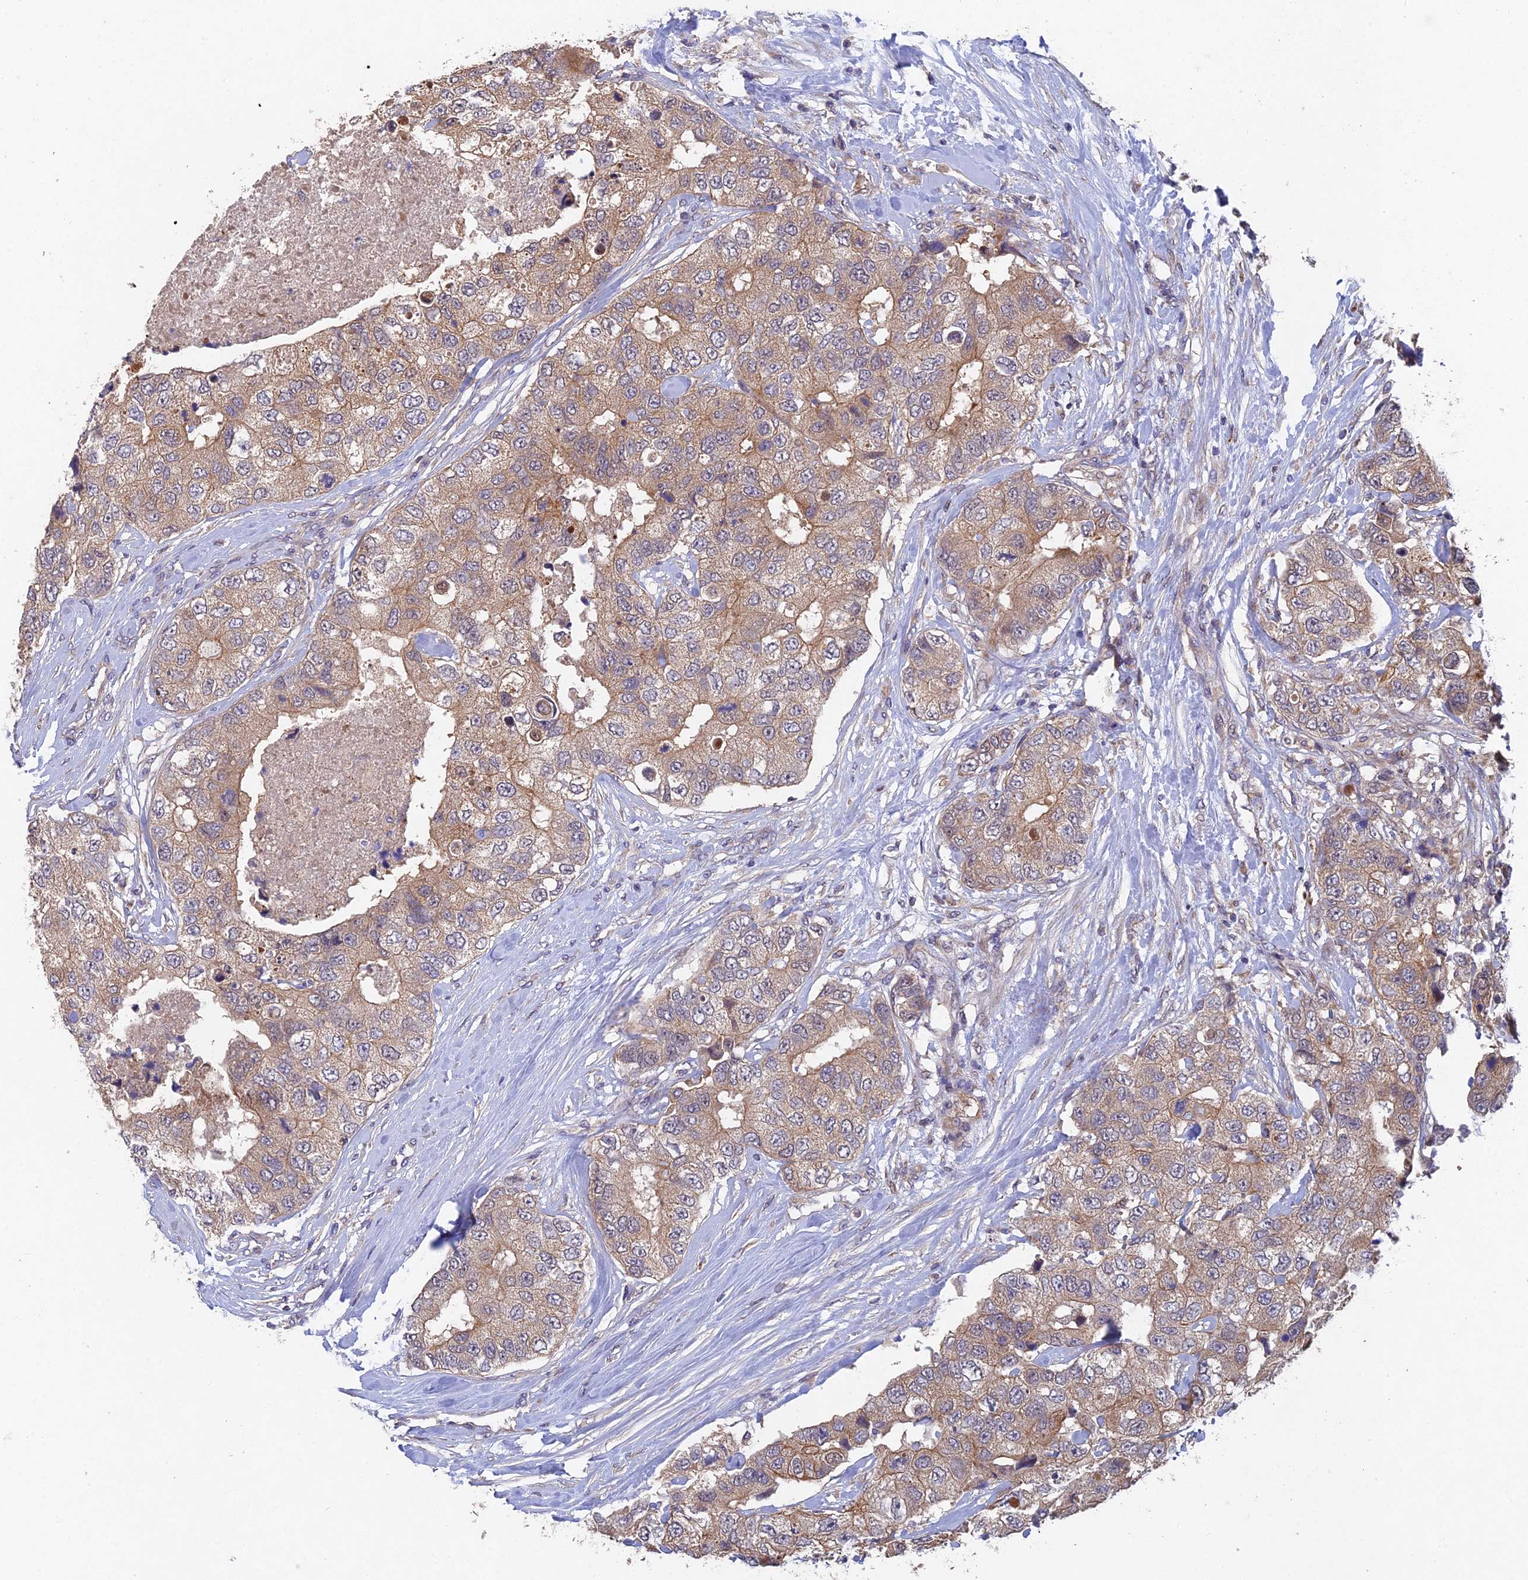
{"staining": {"intensity": "moderate", "quantity": "25%-75%", "location": "cytoplasmic/membranous"}, "tissue": "breast cancer", "cell_type": "Tumor cells", "image_type": "cancer", "snomed": [{"axis": "morphology", "description": "Duct carcinoma"}, {"axis": "topography", "description": "Breast"}], "caption": "Immunohistochemistry of human breast cancer (invasive ductal carcinoma) shows medium levels of moderate cytoplasmic/membranous expression in about 25%-75% of tumor cells.", "gene": "NSMCE1", "patient": {"sex": "female", "age": 62}}